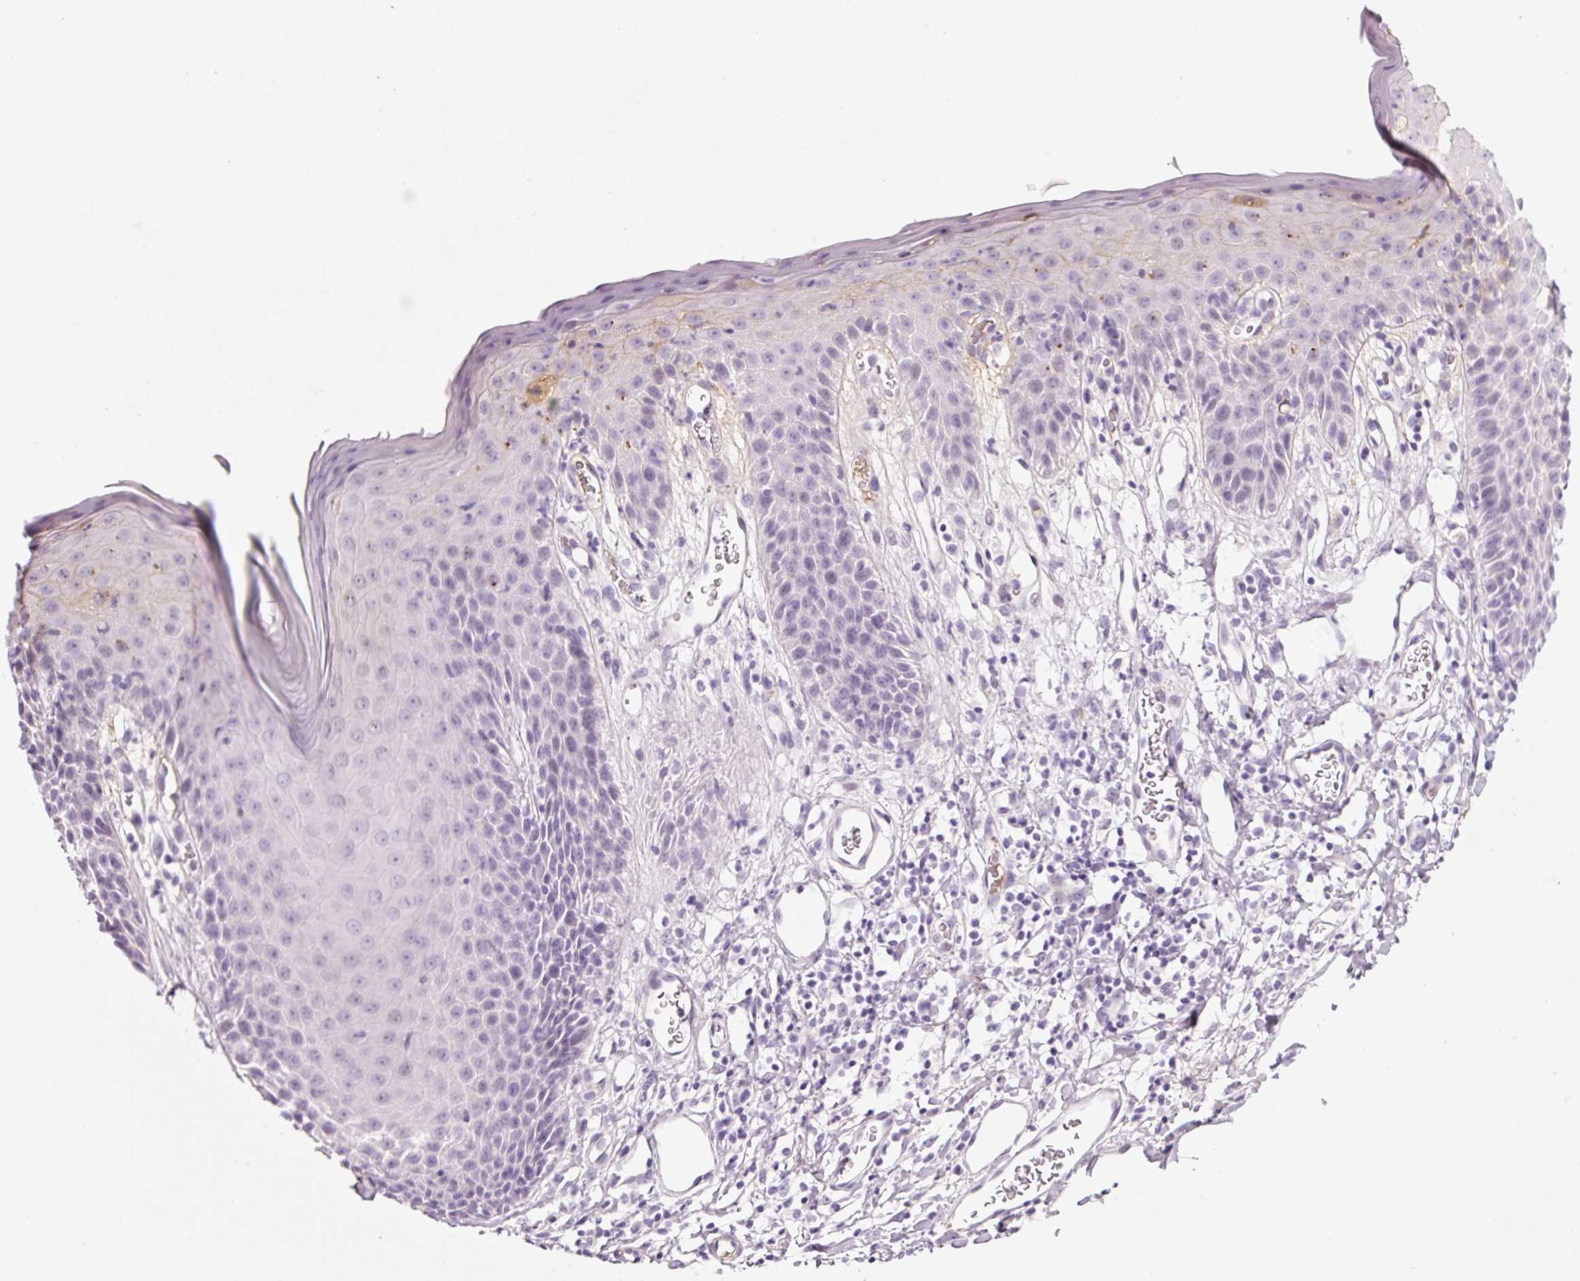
{"staining": {"intensity": "negative", "quantity": "none", "location": "none"}, "tissue": "adipose tissue", "cell_type": "Adipocytes", "image_type": "normal", "snomed": [{"axis": "morphology", "description": "Normal tissue, NOS"}, {"axis": "topography", "description": "Vulva"}, {"axis": "topography", "description": "Peripheral nerve tissue"}], "caption": "Adipocytes show no significant positivity in normal adipose tissue.", "gene": "KLF1", "patient": {"sex": "female", "age": 68}}